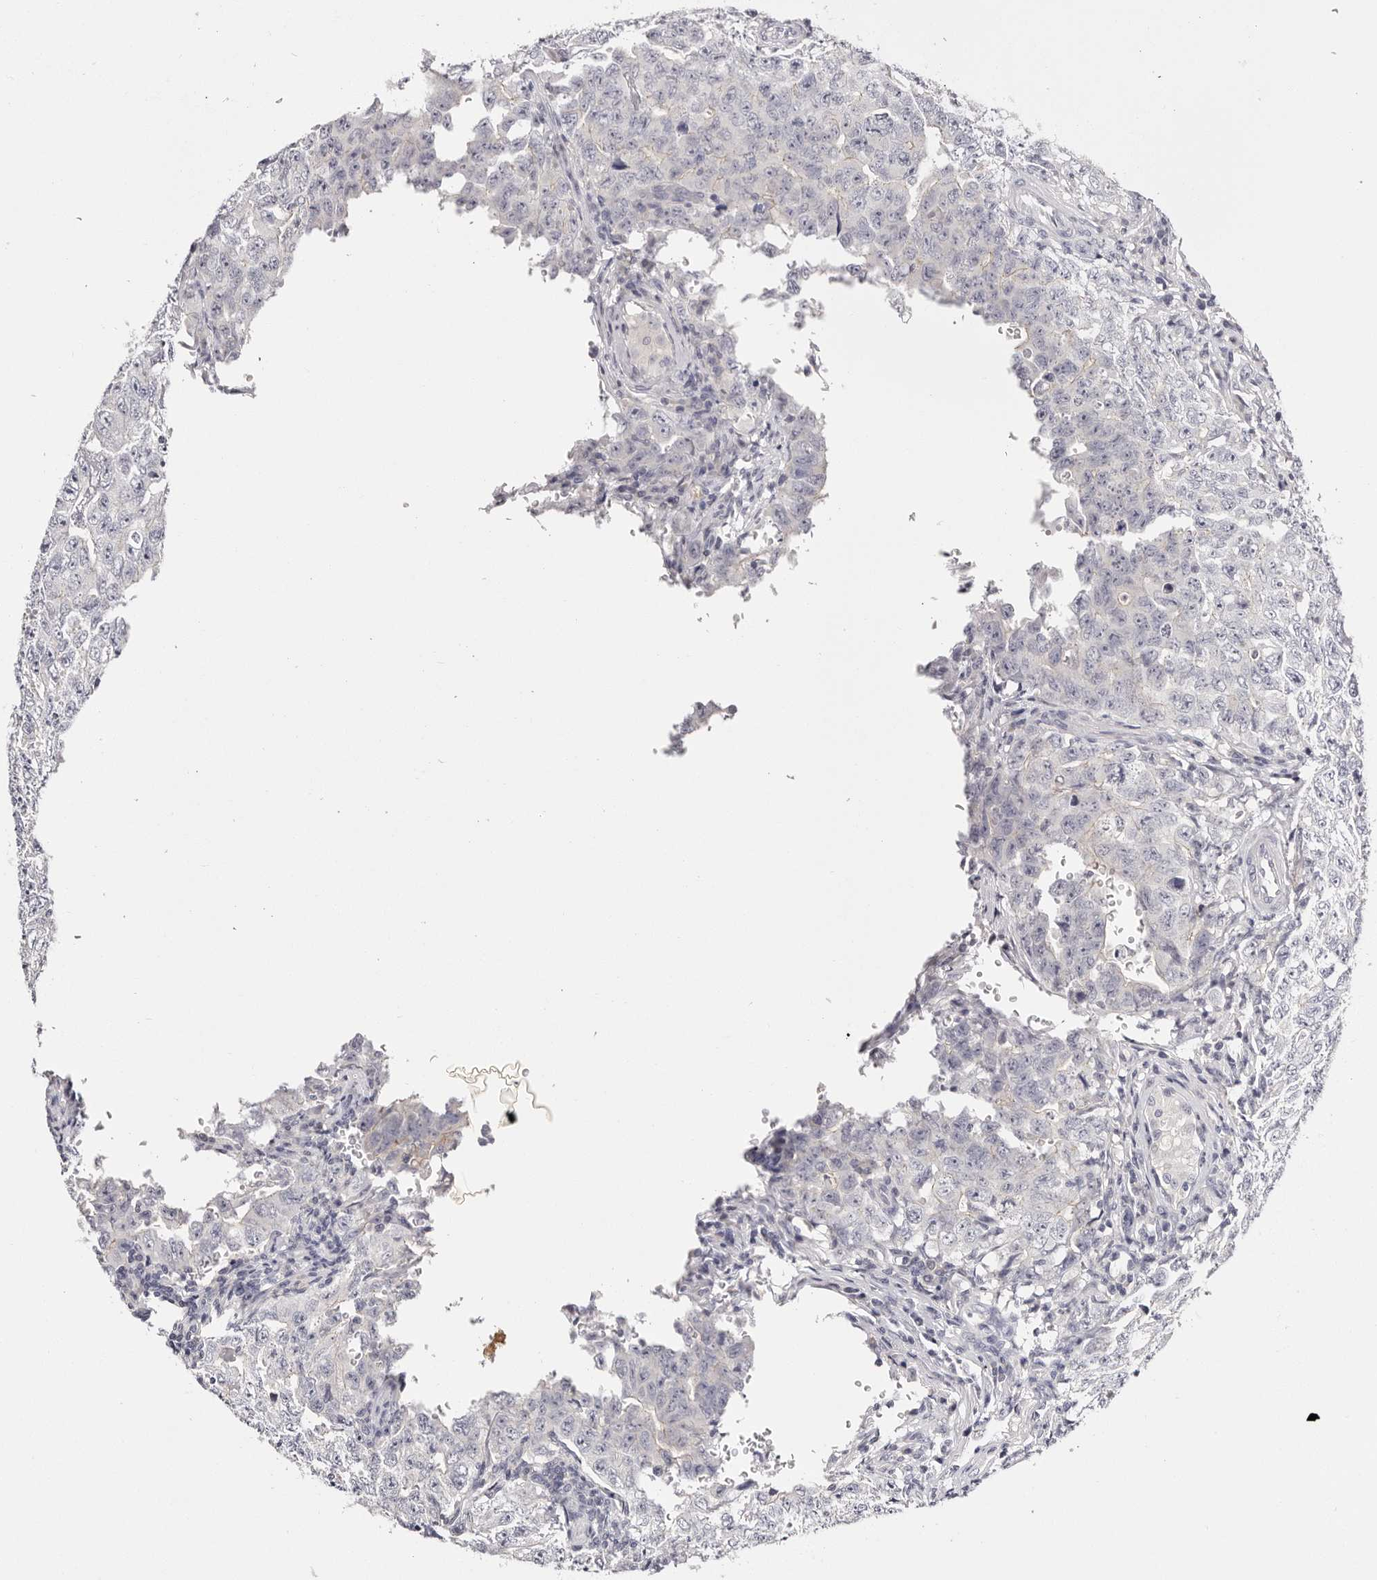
{"staining": {"intensity": "negative", "quantity": "none", "location": "none"}, "tissue": "testis cancer", "cell_type": "Tumor cells", "image_type": "cancer", "snomed": [{"axis": "morphology", "description": "Carcinoma, Embryonal, NOS"}, {"axis": "topography", "description": "Testis"}], "caption": "There is no significant expression in tumor cells of testis cancer (embryonal carcinoma).", "gene": "ROM1", "patient": {"sex": "male", "age": 26}}